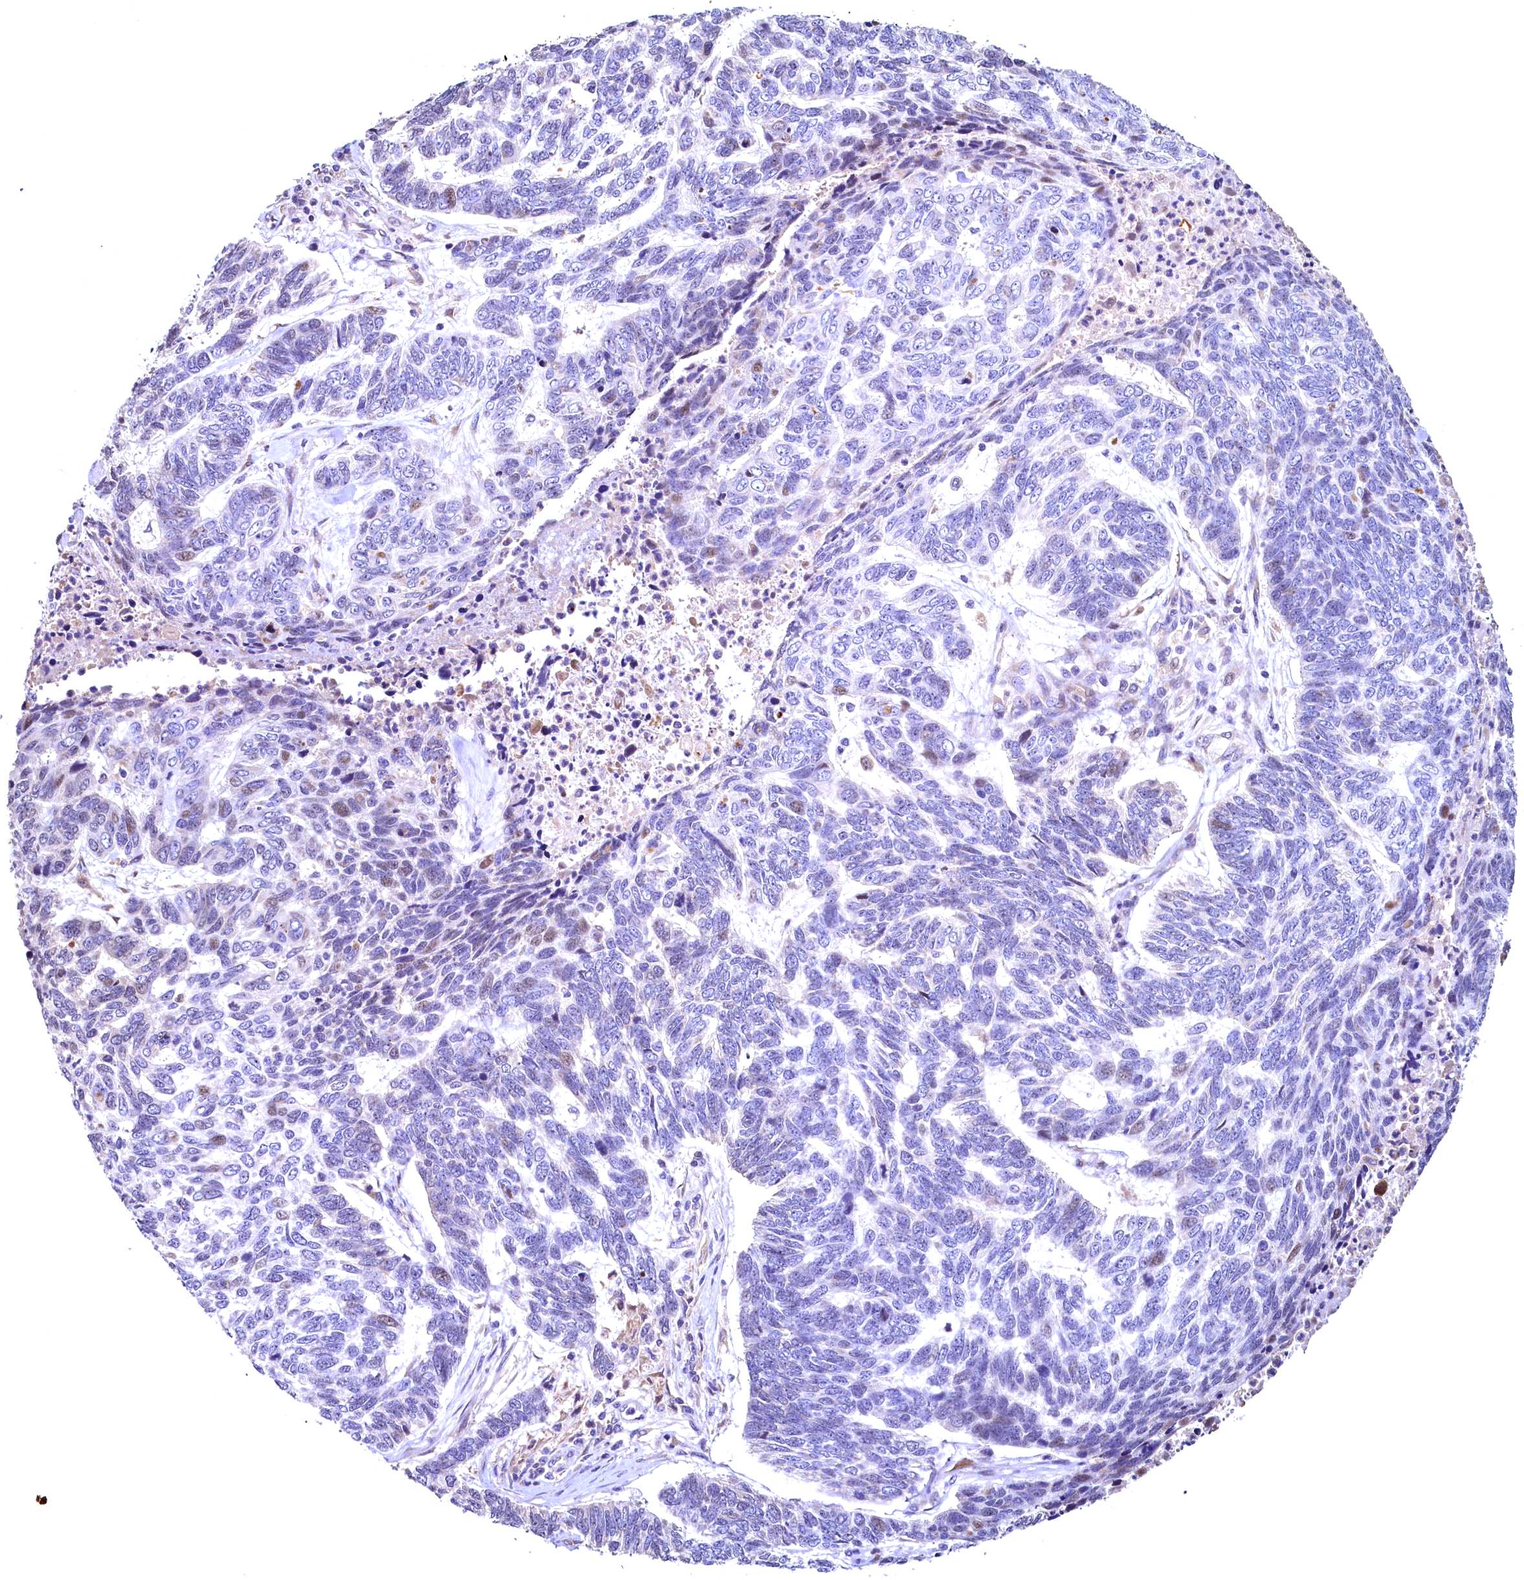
{"staining": {"intensity": "negative", "quantity": "none", "location": "none"}, "tissue": "skin cancer", "cell_type": "Tumor cells", "image_type": "cancer", "snomed": [{"axis": "morphology", "description": "Basal cell carcinoma"}, {"axis": "topography", "description": "Skin"}], "caption": "Immunohistochemistry image of neoplastic tissue: human skin cancer stained with DAB reveals no significant protein positivity in tumor cells.", "gene": "LATS2", "patient": {"sex": "female", "age": 65}}